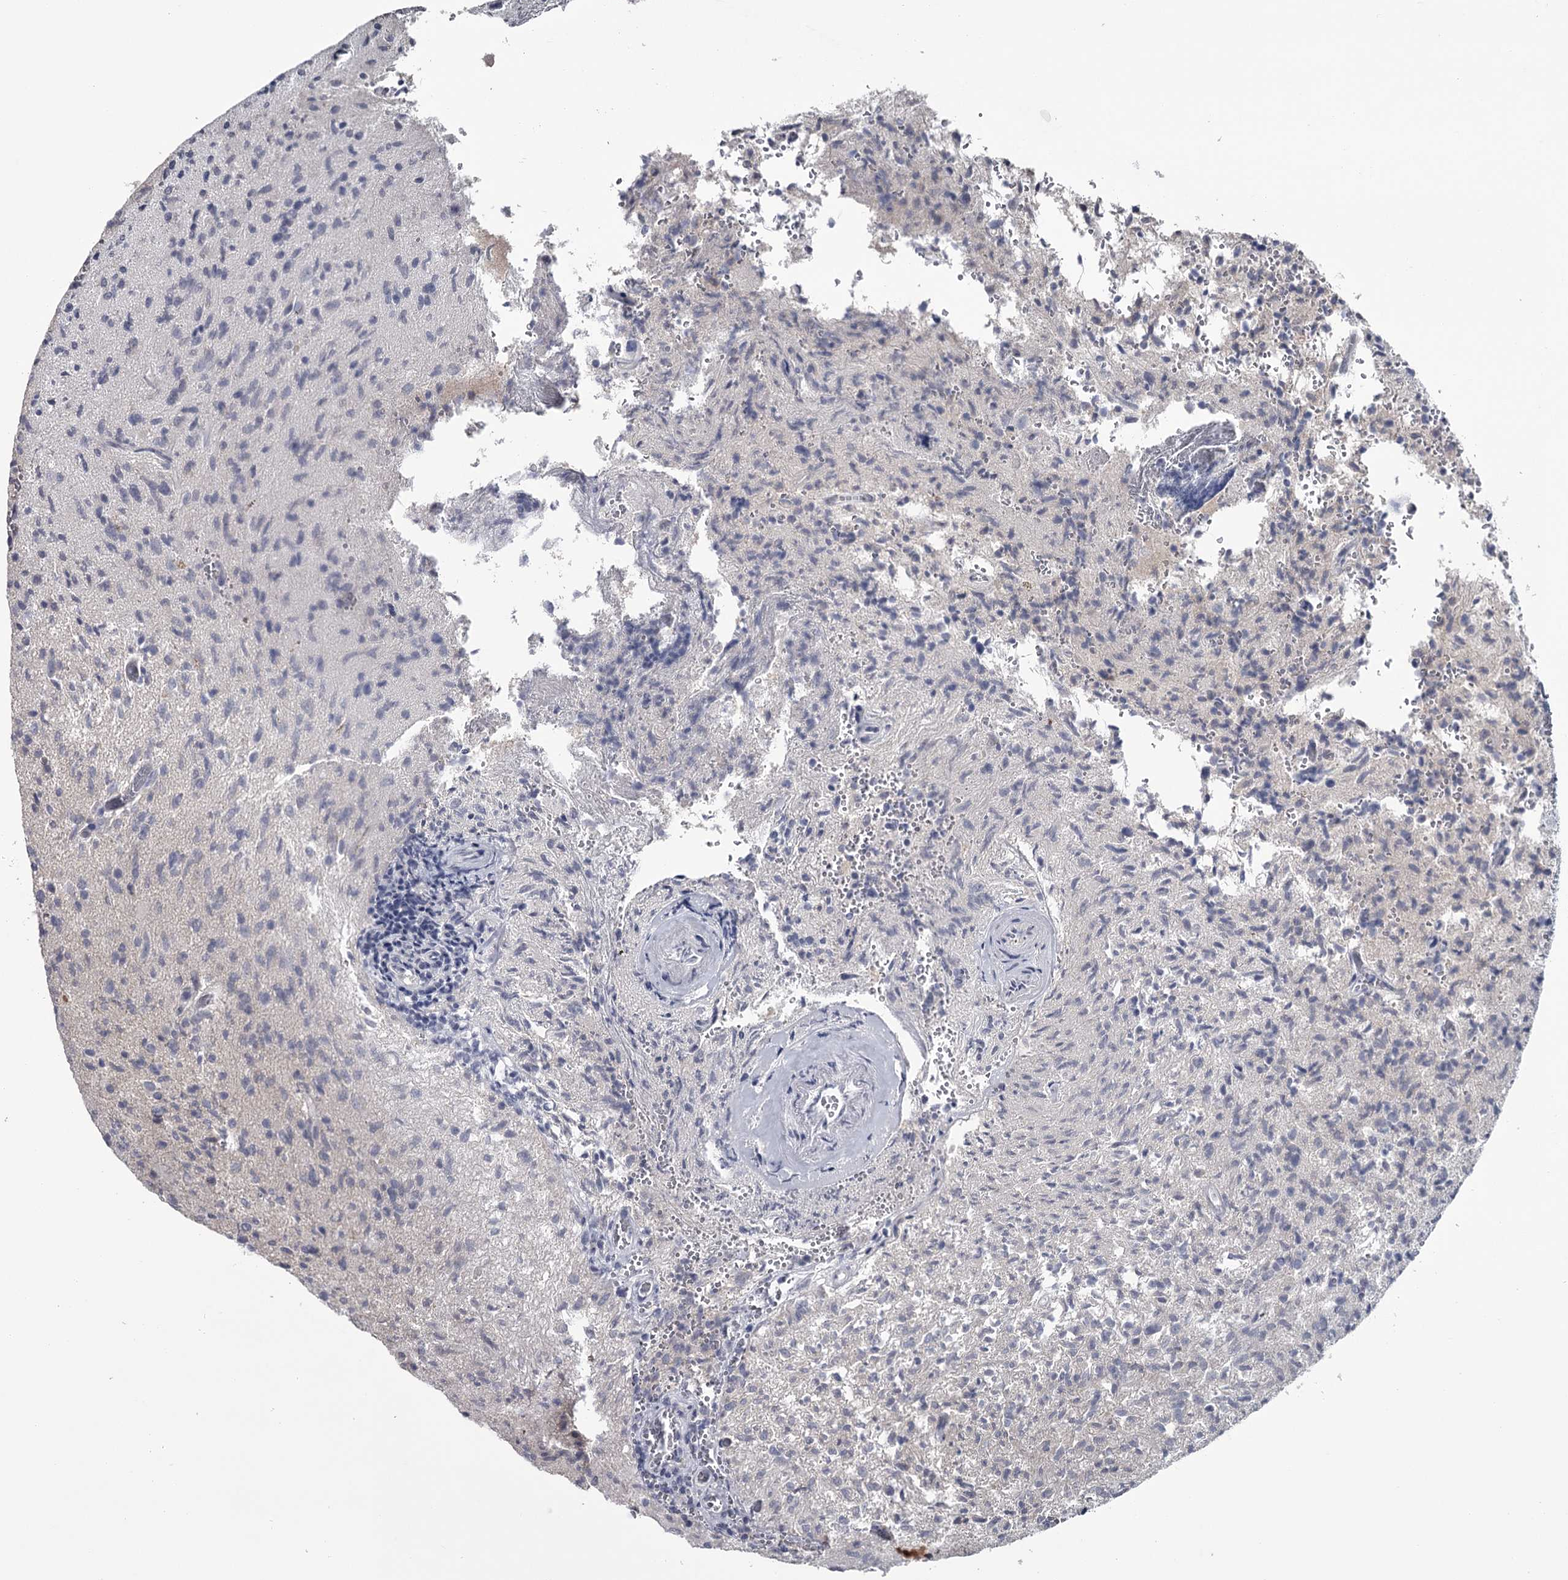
{"staining": {"intensity": "negative", "quantity": "none", "location": "none"}, "tissue": "glioma", "cell_type": "Tumor cells", "image_type": "cancer", "snomed": [{"axis": "morphology", "description": "Glioma, malignant, High grade"}, {"axis": "topography", "description": "Brain"}], "caption": "Micrograph shows no significant protein positivity in tumor cells of glioma.", "gene": "DAO", "patient": {"sex": "female", "age": 57}}